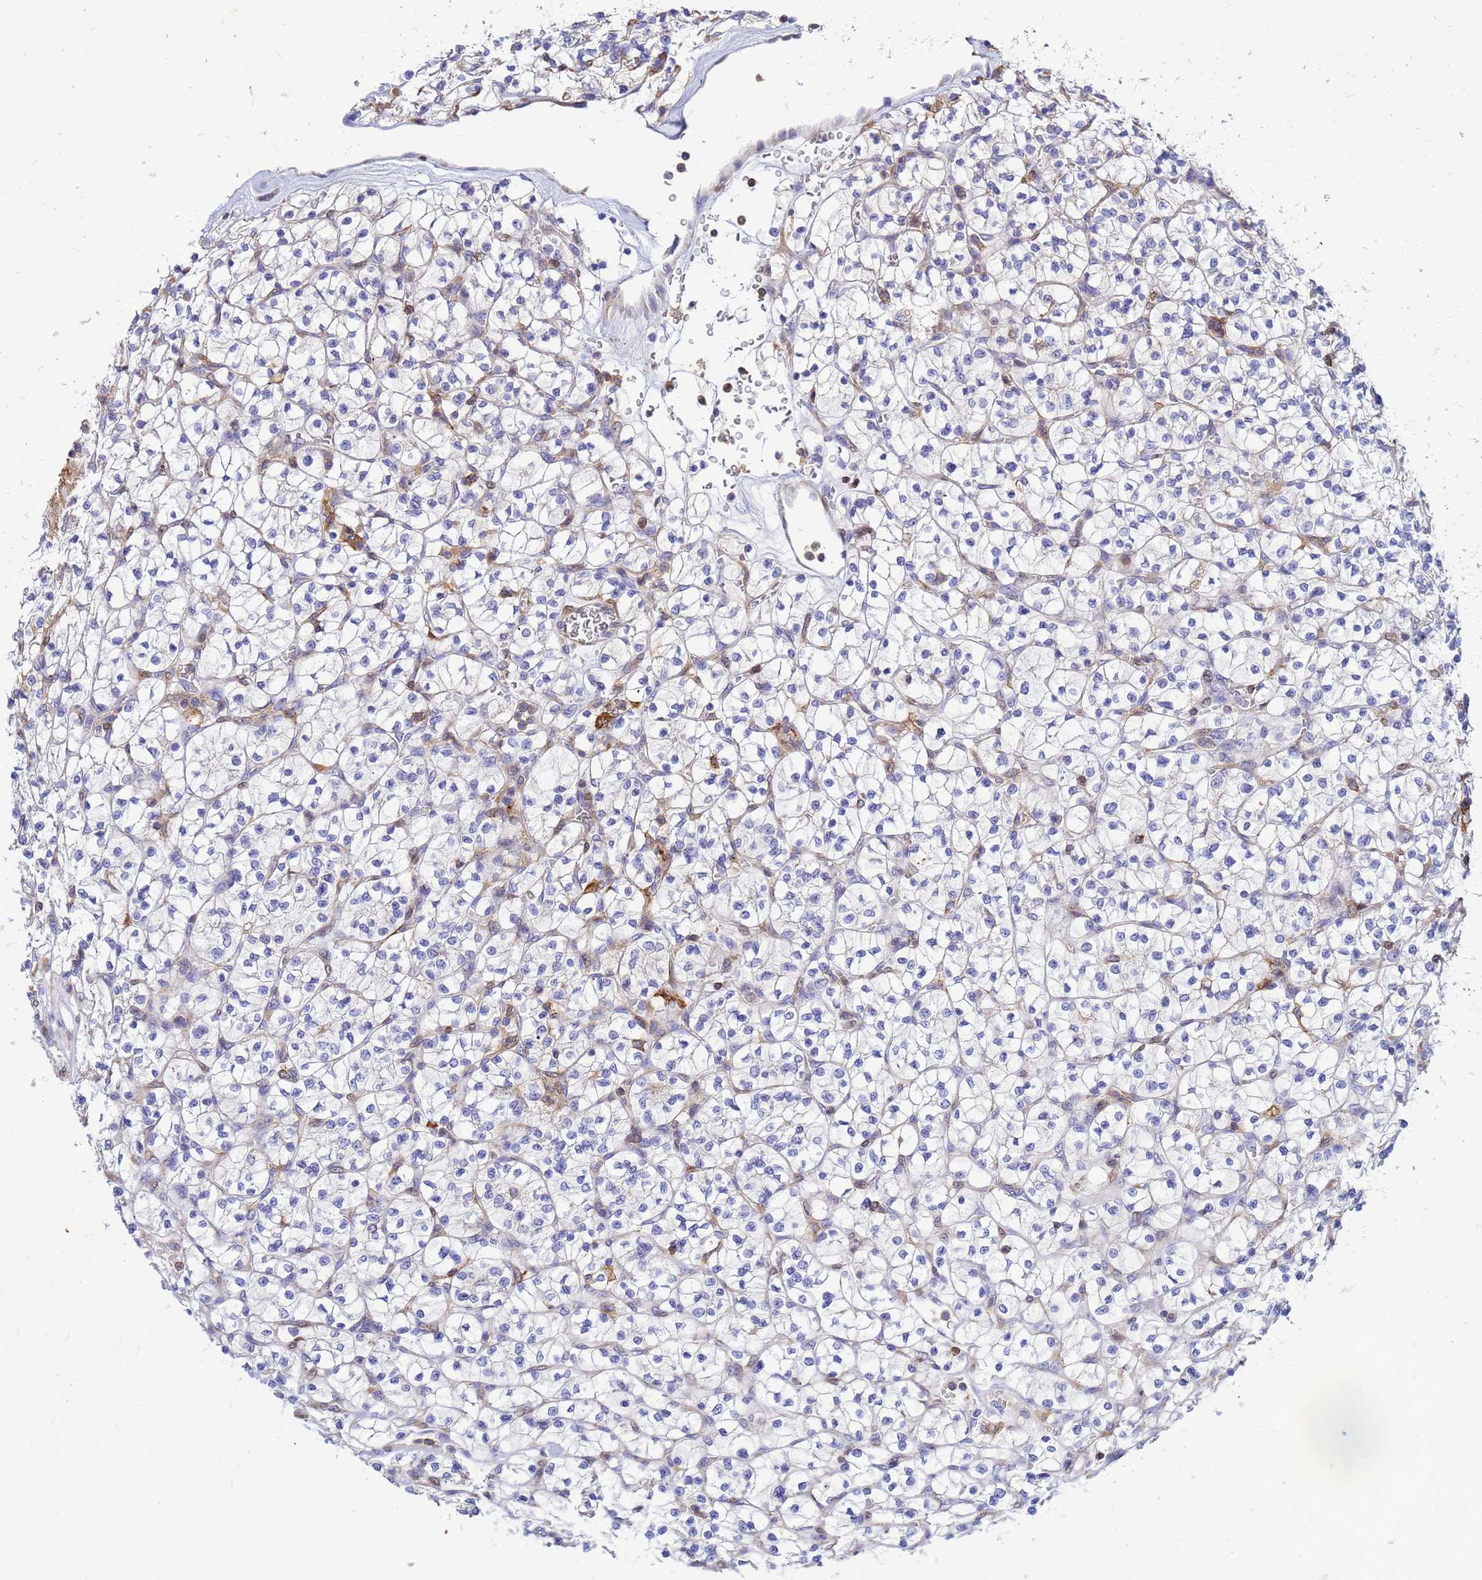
{"staining": {"intensity": "negative", "quantity": "none", "location": "none"}, "tissue": "renal cancer", "cell_type": "Tumor cells", "image_type": "cancer", "snomed": [{"axis": "morphology", "description": "Adenocarcinoma, NOS"}, {"axis": "topography", "description": "Kidney"}], "caption": "IHC of renal cancer shows no positivity in tumor cells.", "gene": "DBNDD2", "patient": {"sex": "female", "age": 64}}